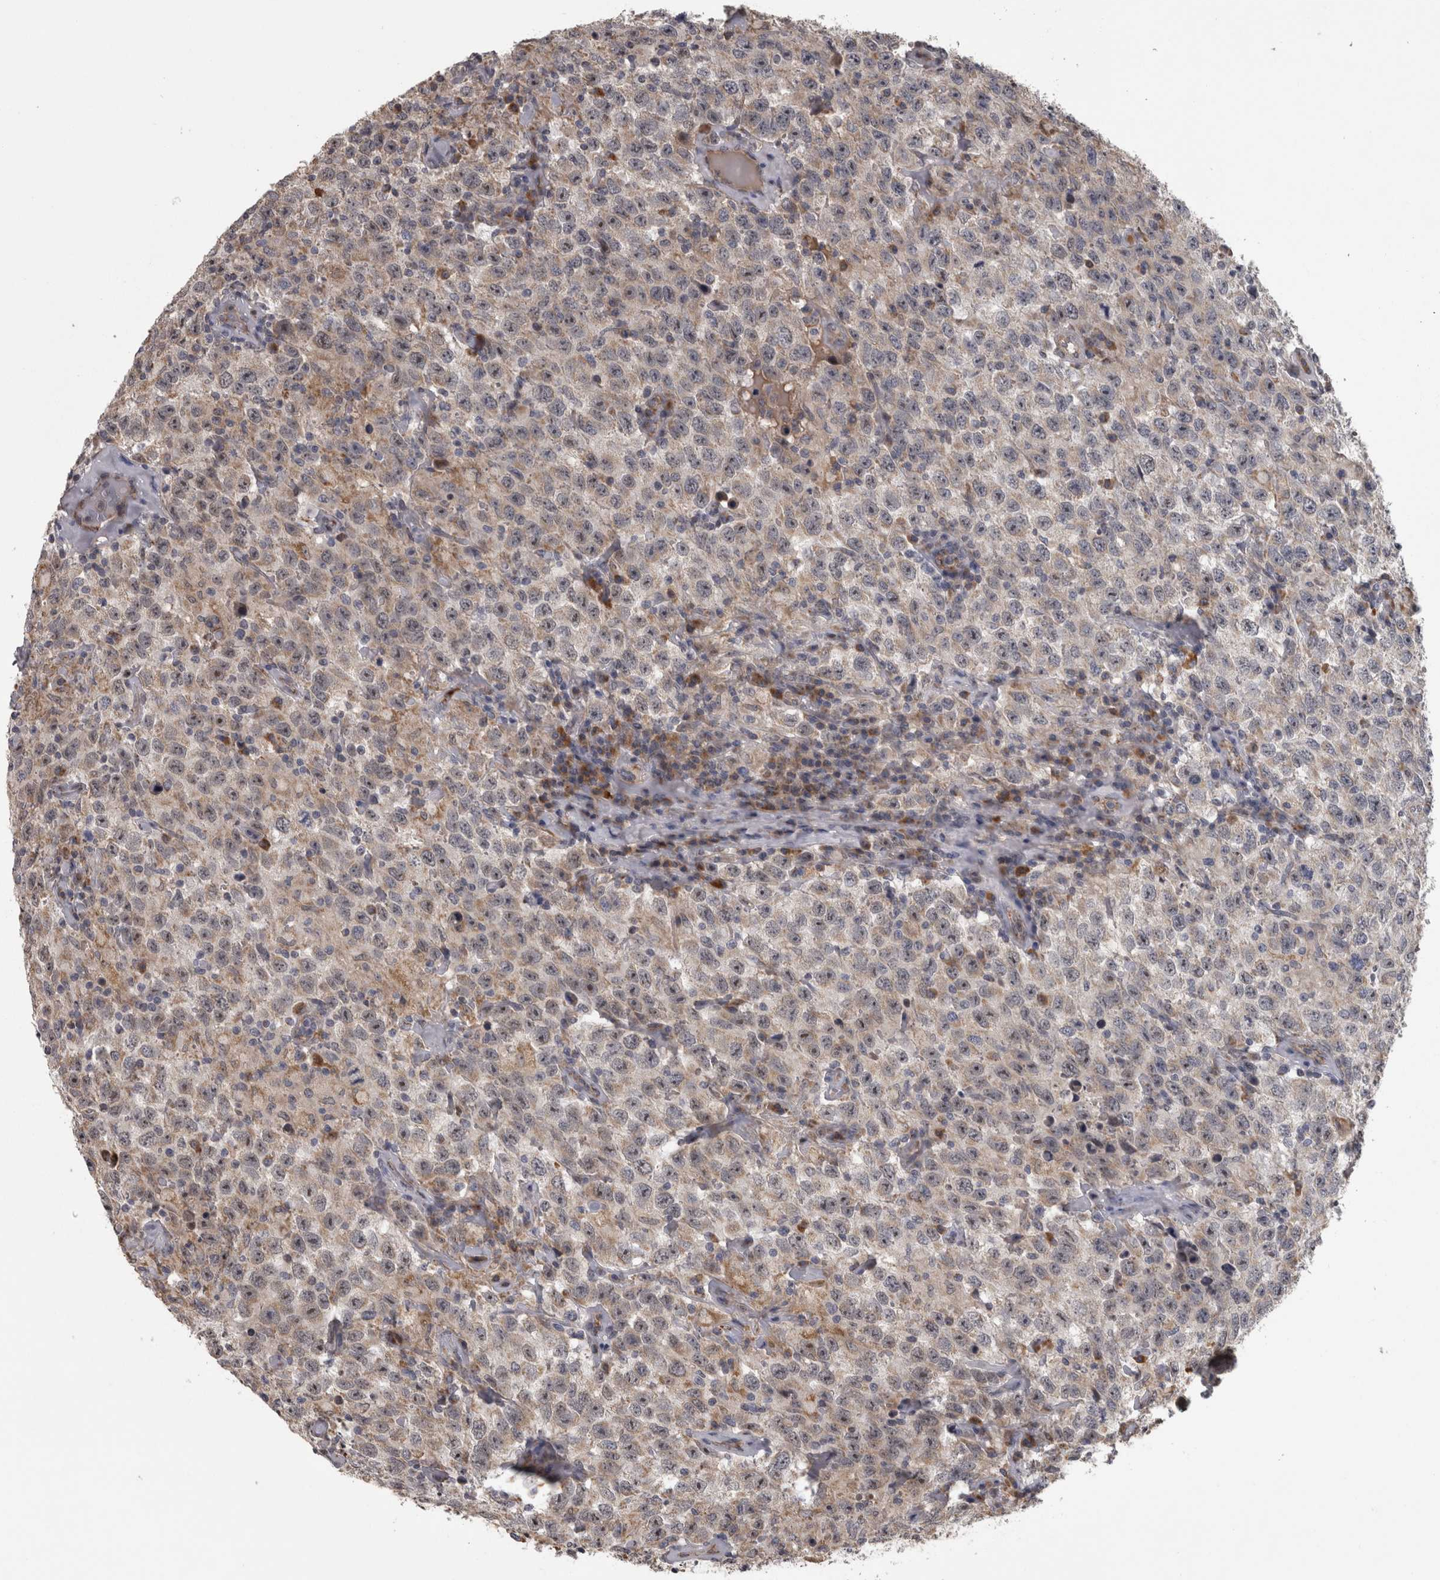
{"staining": {"intensity": "weak", "quantity": "25%-75%", "location": "cytoplasmic/membranous"}, "tissue": "testis cancer", "cell_type": "Tumor cells", "image_type": "cancer", "snomed": [{"axis": "morphology", "description": "Seminoma, NOS"}, {"axis": "topography", "description": "Testis"}], "caption": "Immunohistochemical staining of human testis cancer reveals weak cytoplasmic/membranous protein expression in approximately 25%-75% of tumor cells.", "gene": "DBT", "patient": {"sex": "male", "age": 41}}